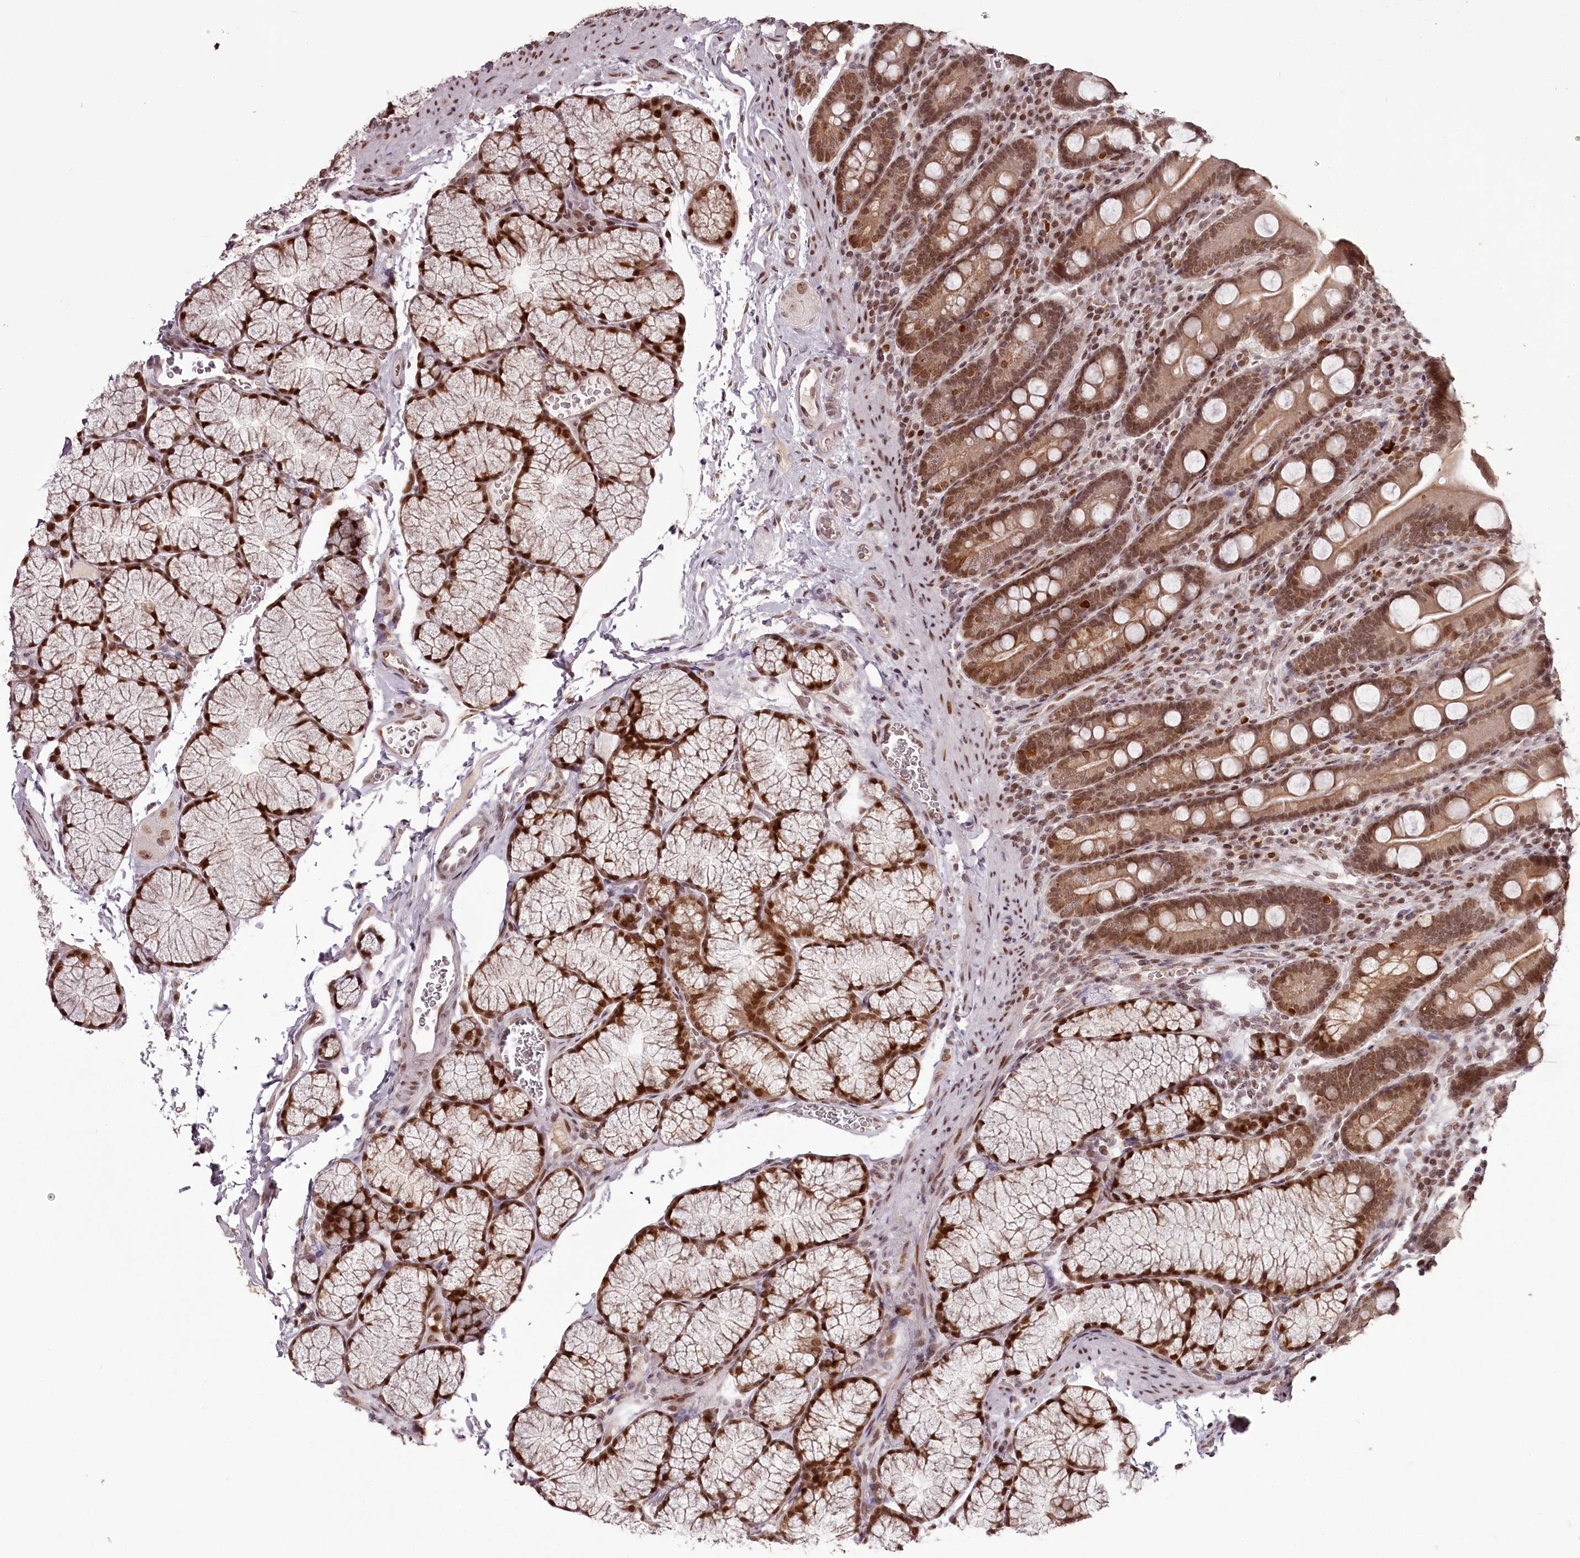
{"staining": {"intensity": "moderate", "quantity": ">75%", "location": "cytoplasmic/membranous,nuclear"}, "tissue": "duodenum", "cell_type": "Glandular cells", "image_type": "normal", "snomed": [{"axis": "morphology", "description": "Normal tissue, NOS"}, {"axis": "topography", "description": "Duodenum"}], "caption": "Immunohistochemical staining of normal duodenum demonstrates medium levels of moderate cytoplasmic/membranous,nuclear staining in approximately >75% of glandular cells.", "gene": "THYN1", "patient": {"sex": "male", "age": 35}}